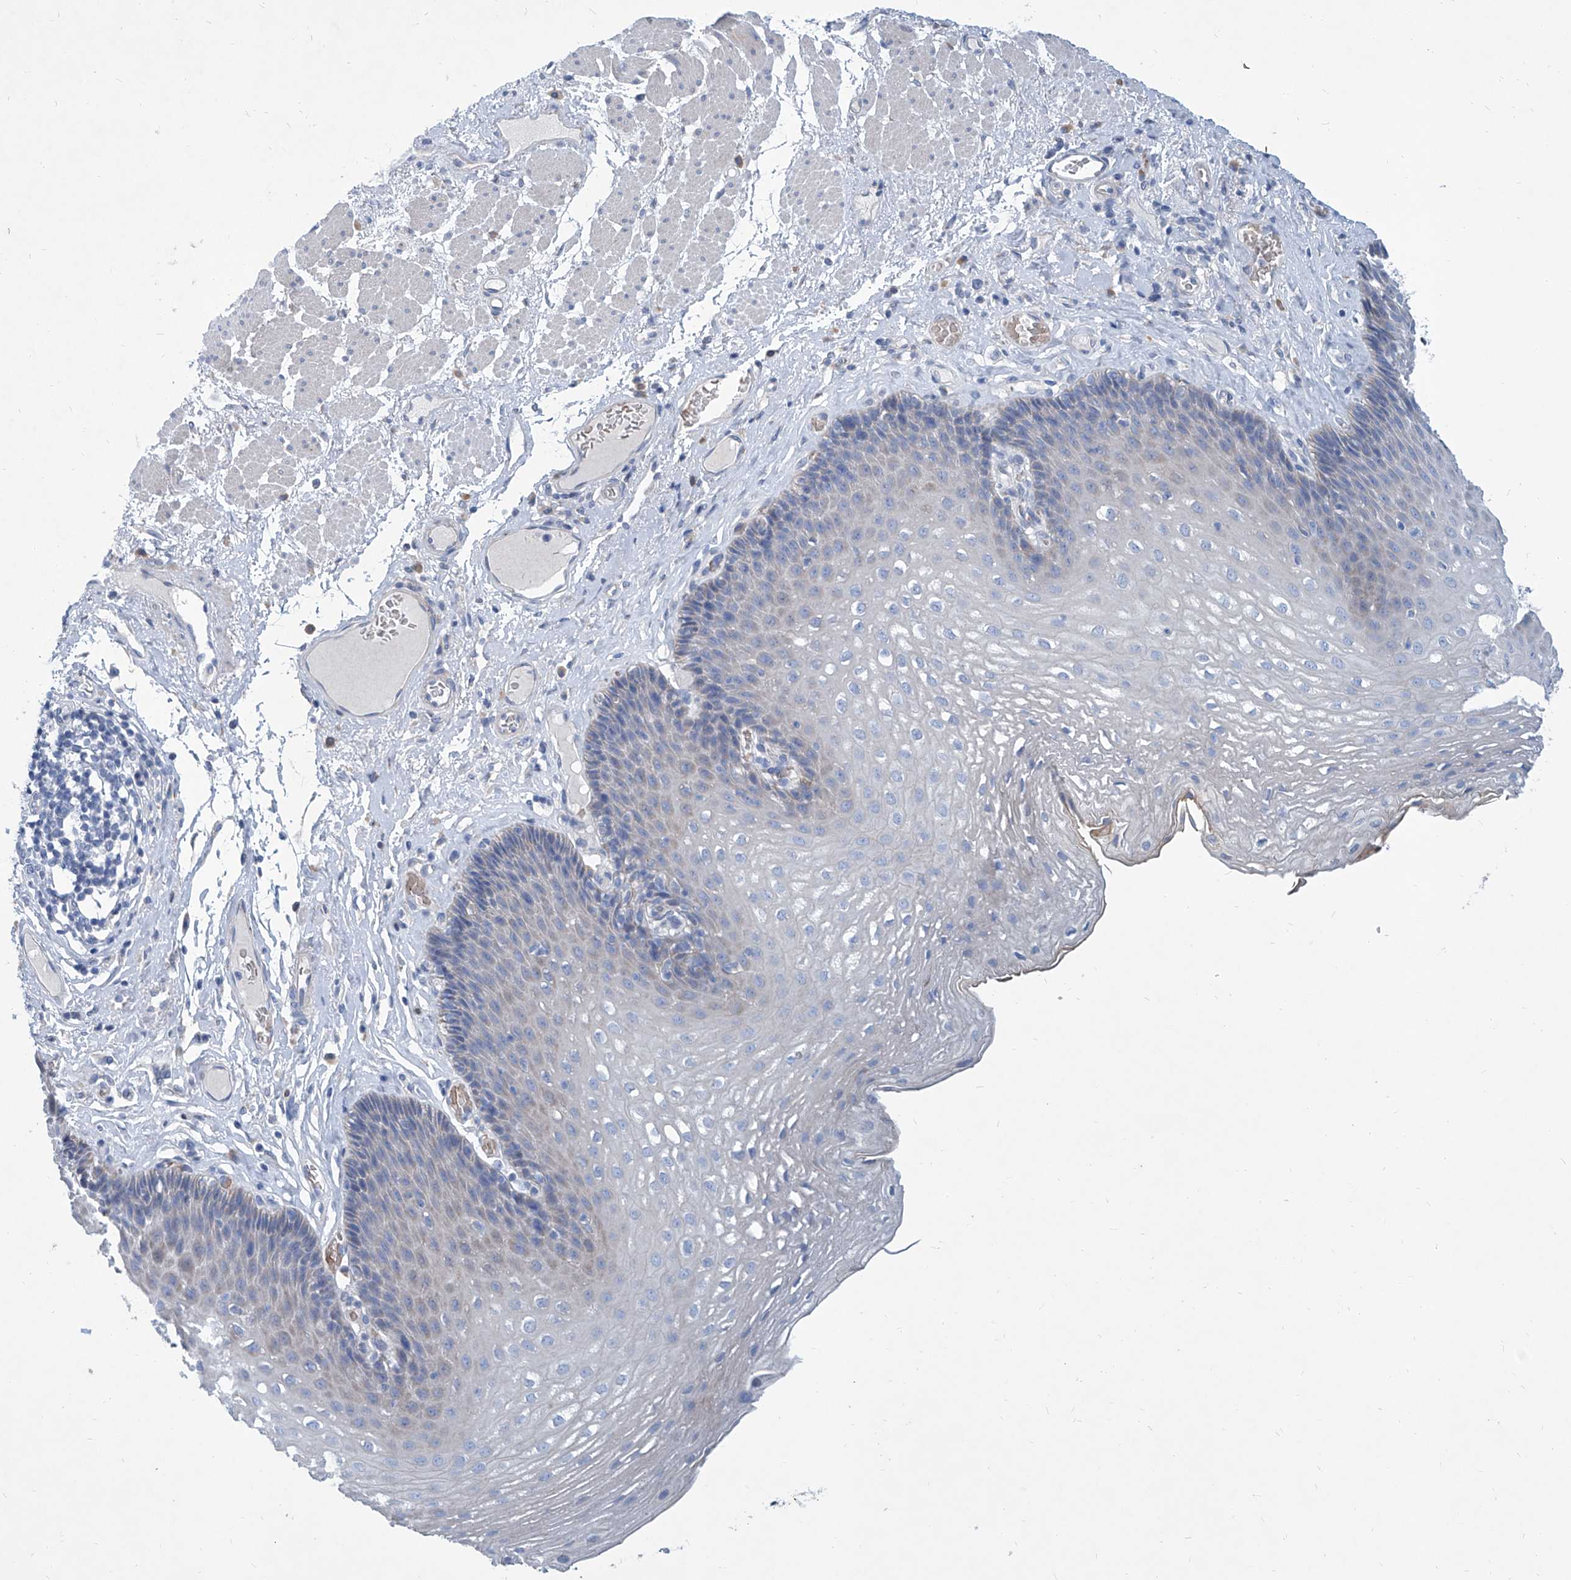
{"staining": {"intensity": "negative", "quantity": "none", "location": "none"}, "tissue": "esophagus", "cell_type": "Squamous epithelial cells", "image_type": "normal", "snomed": [{"axis": "morphology", "description": "Normal tissue, NOS"}, {"axis": "topography", "description": "Esophagus"}], "caption": "Protein analysis of unremarkable esophagus shows no significant expression in squamous epithelial cells.", "gene": "FPR2", "patient": {"sex": "female", "age": 66}}